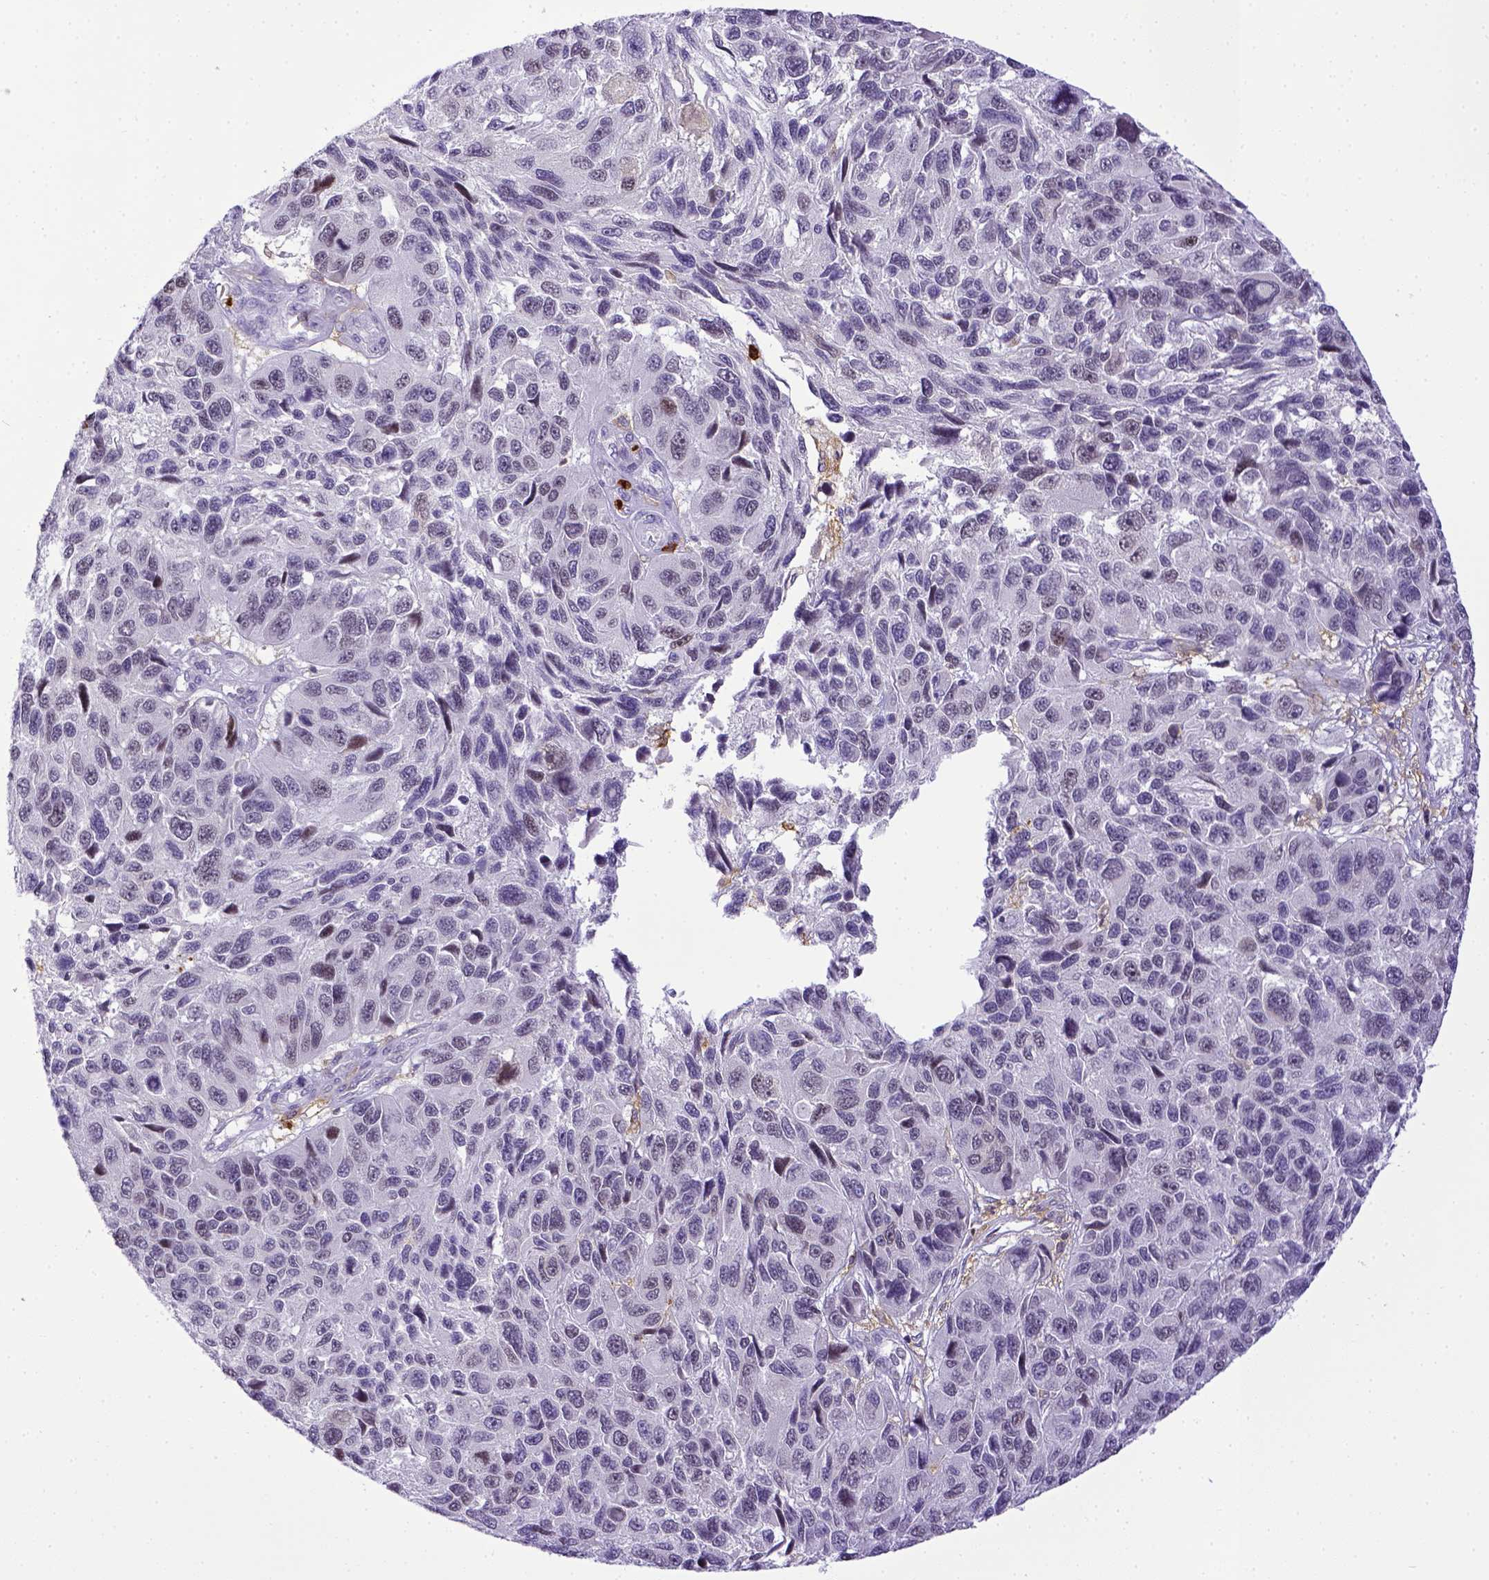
{"staining": {"intensity": "negative", "quantity": "none", "location": "none"}, "tissue": "melanoma", "cell_type": "Tumor cells", "image_type": "cancer", "snomed": [{"axis": "morphology", "description": "Malignant melanoma, NOS"}, {"axis": "topography", "description": "Skin"}], "caption": "DAB (3,3'-diaminobenzidine) immunohistochemical staining of human malignant melanoma reveals no significant positivity in tumor cells.", "gene": "ITGAM", "patient": {"sex": "male", "age": 53}}